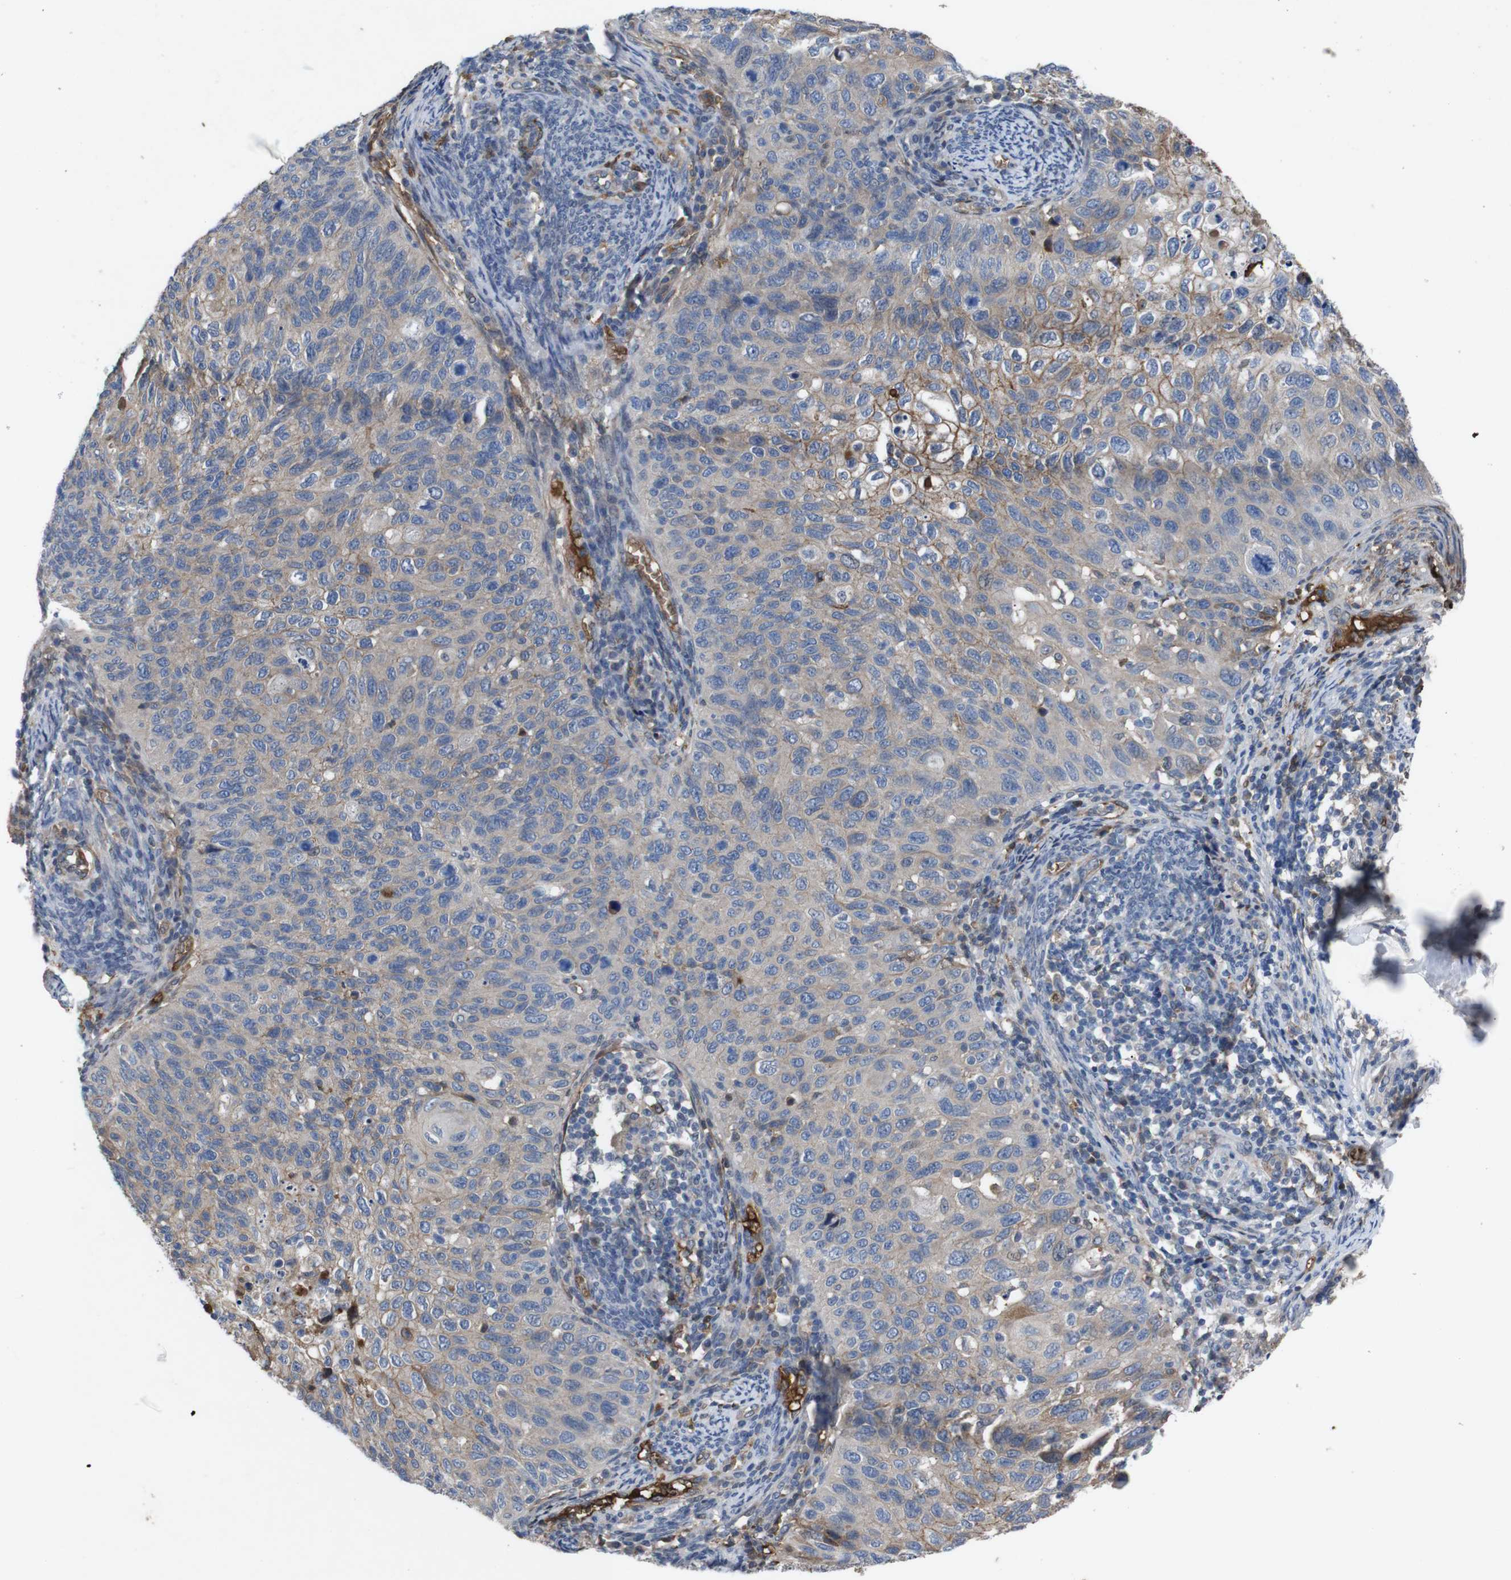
{"staining": {"intensity": "moderate", "quantity": "<25%", "location": "cytoplasmic/membranous"}, "tissue": "cervical cancer", "cell_type": "Tumor cells", "image_type": "cancer", "snomed": [{"axis": "morphology", "description": "Squamous cell carcinoma, NOS"}, {"axis": "topography", "description": "Cervix"}], "caption": "High-magnification brightfield microscopy of squamous cell carcinoma (cervical) stained with DAB (brown) and counterstained with hematoxylin (blue). tumor cells exhibit moderate cytoplasmic/membranous positivity is present in about<25% of cells.", "gene": "SPTB", "patient": {"sex": "female", "age": 70}}